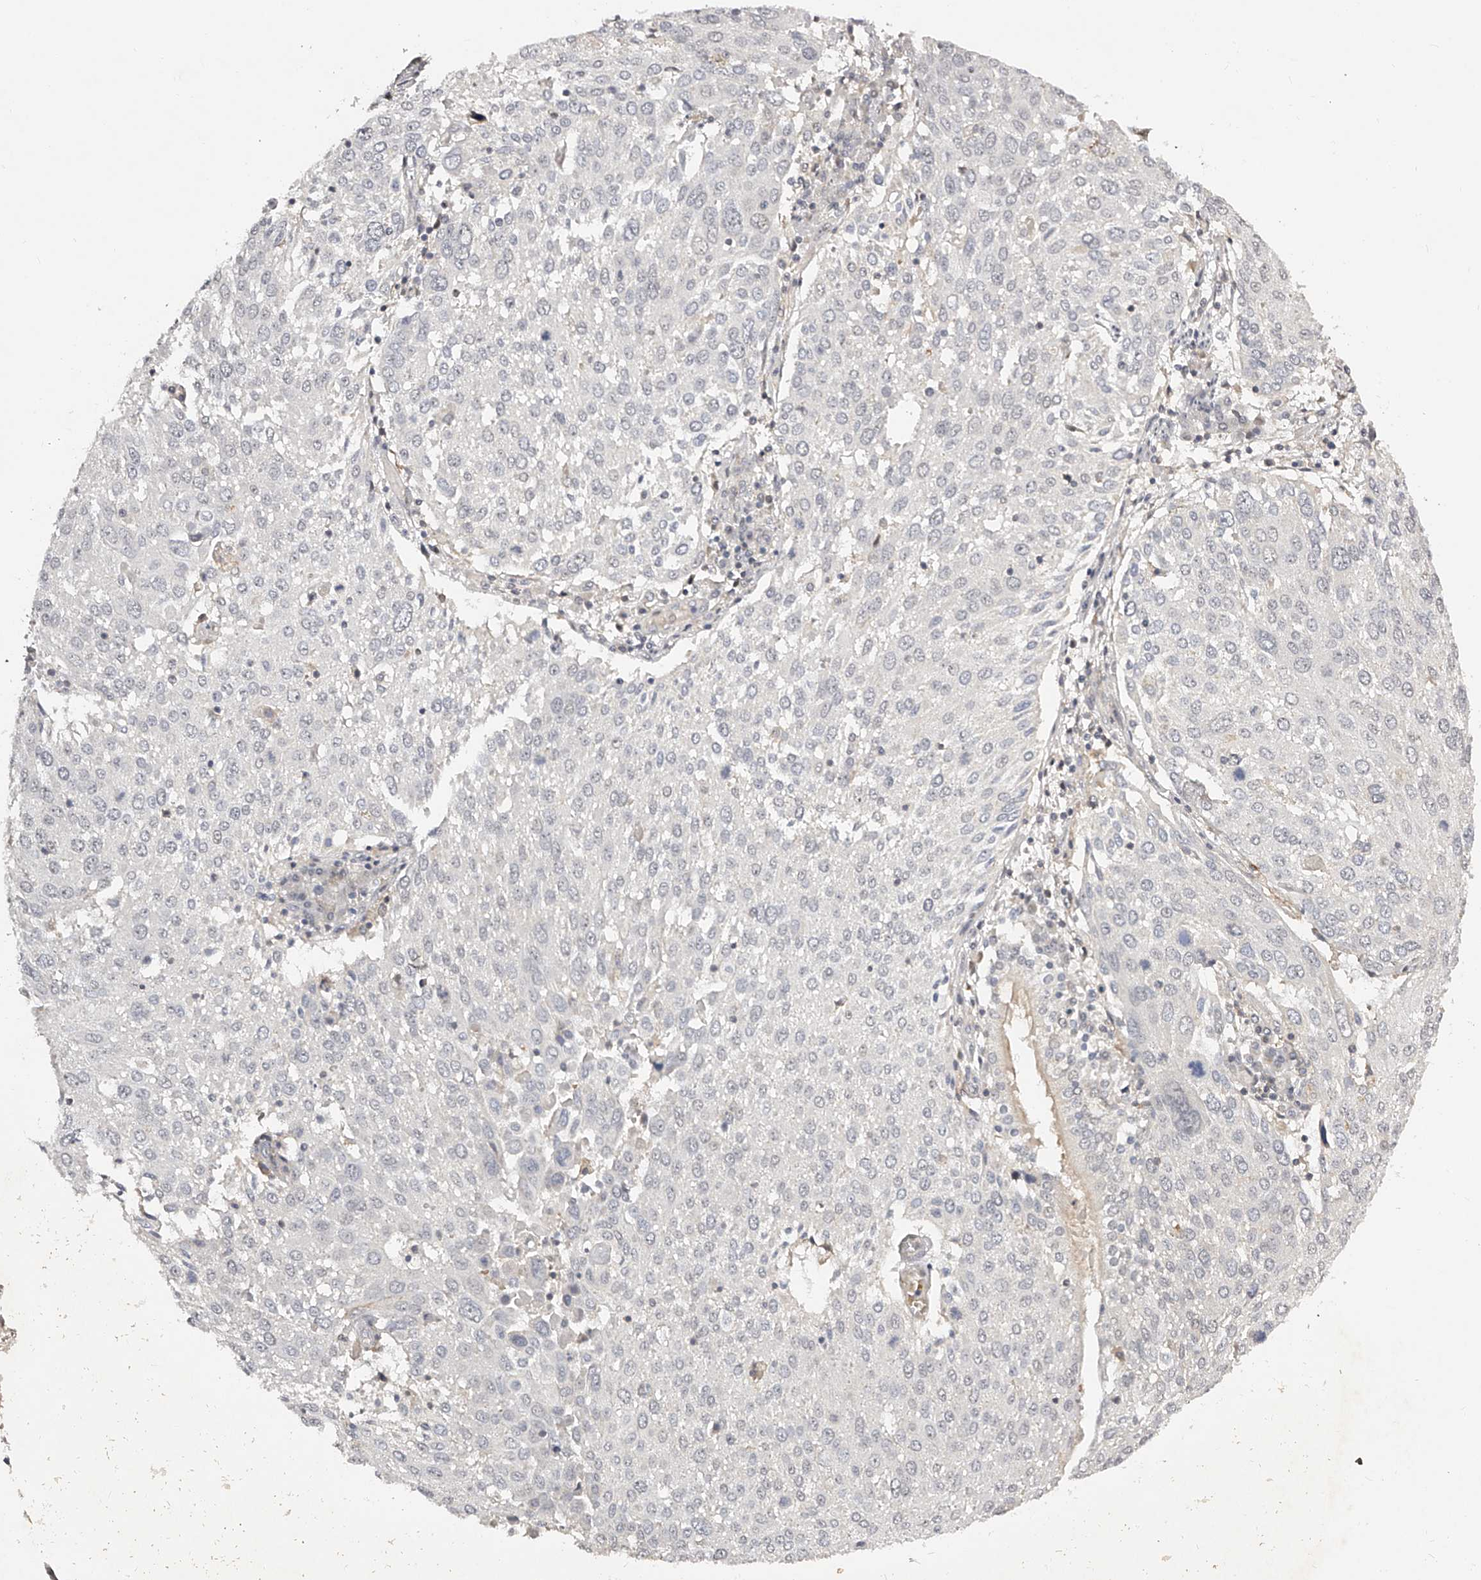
{"staining": {"intensity": "negative", "quantity": "none", "location": "none"}, "tissue": "lung cancer", "cell_type": "Tumor cells", "image_type": "cancer", "snomed": [{"axis": "morphology", "description": "Squamous cell carcinoma, NOS"}, {"axis": "topography", "description": "Lung"}], "caption": "This is an immunohistochemistry (IHC) photomicrograph of lung squamous cell carcinoma. There is no expression in tumor cells.", "gene": "ZNF789", "patient": {"sex": "male", "age": 65}}